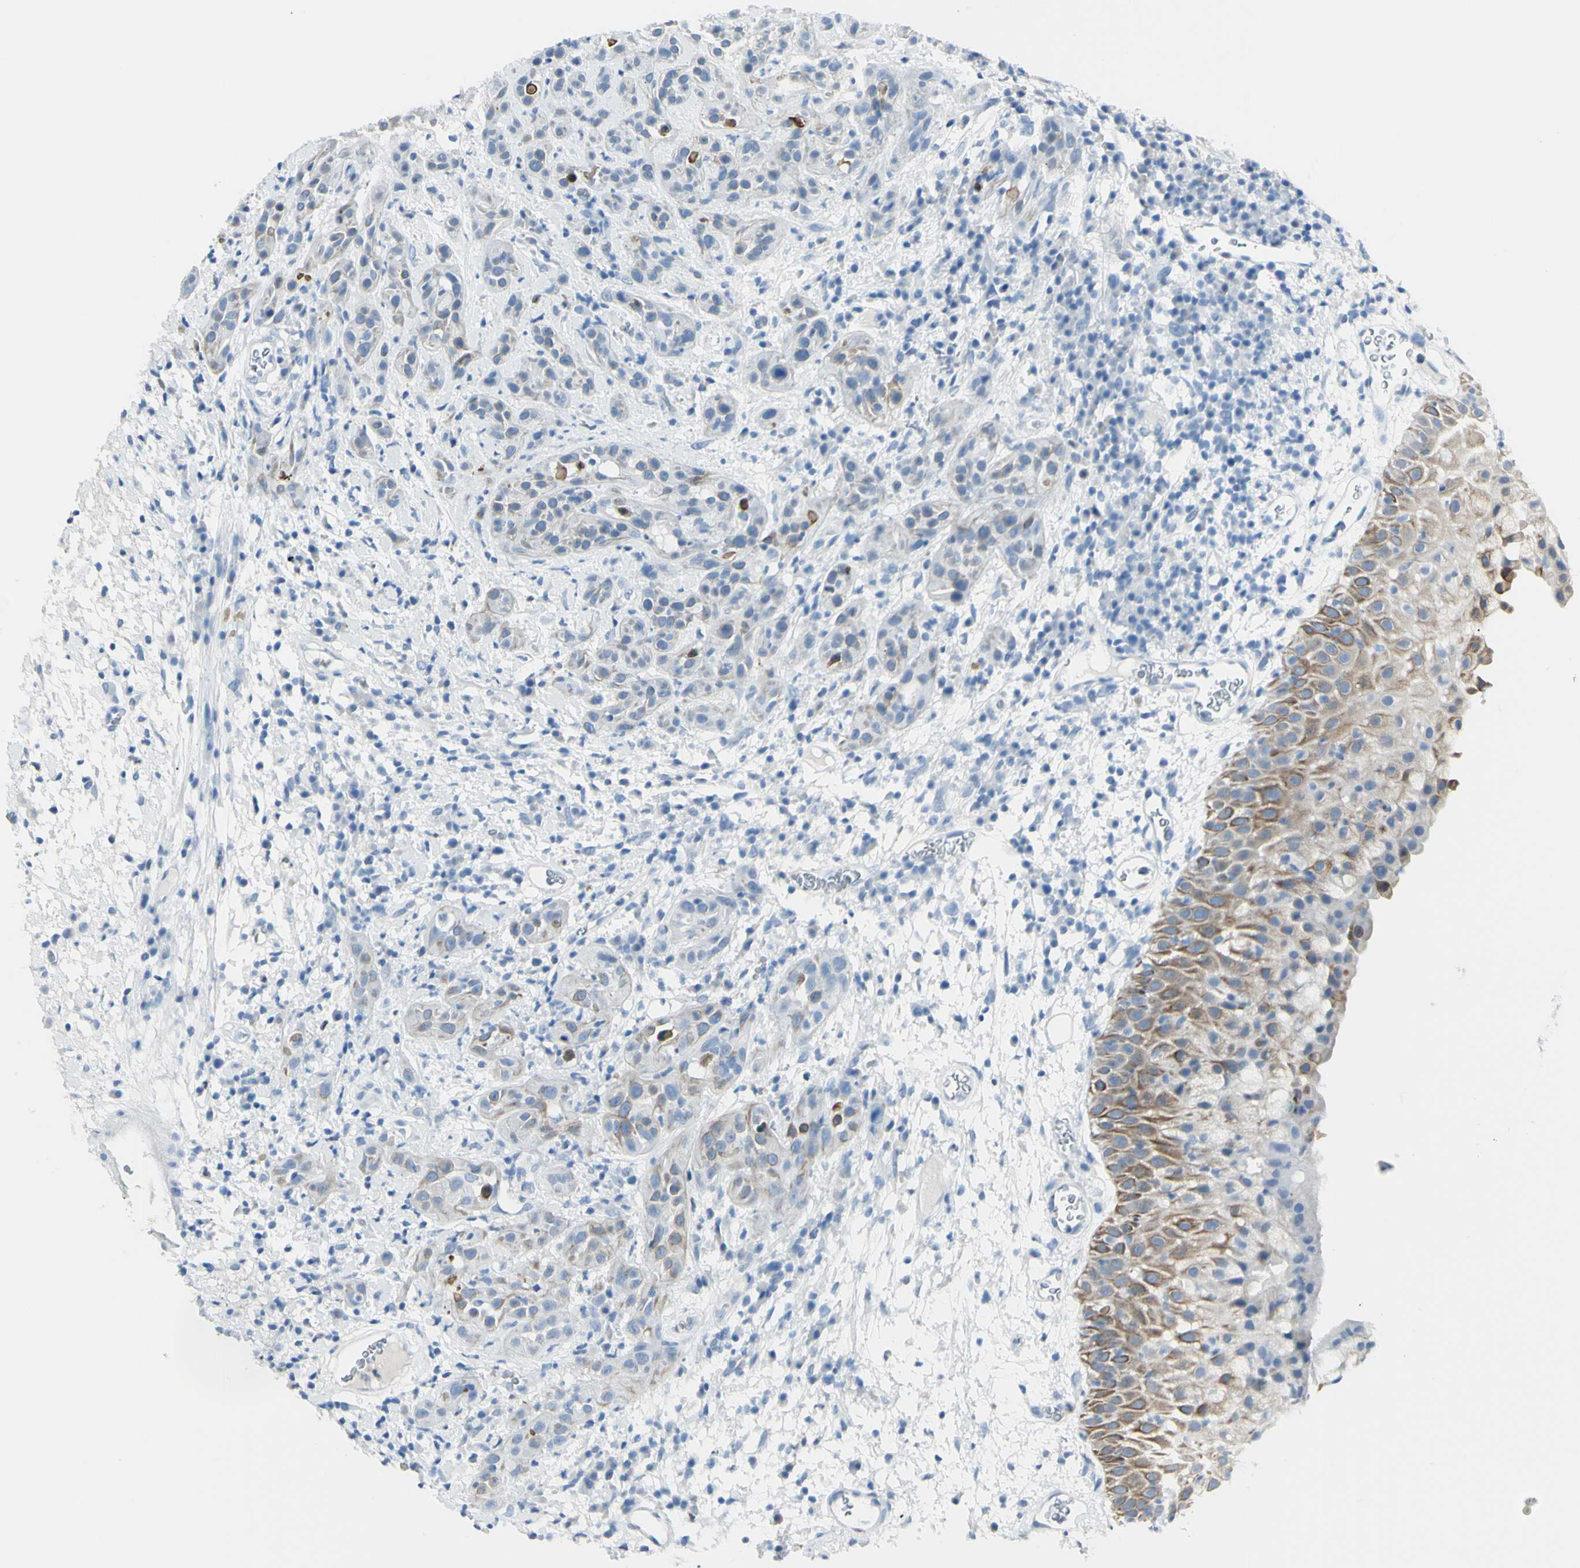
{"staining": {"intensity": "weak", "quantity": "<25%", "location": "cytoplasmic/membranous"}, "tissue": "head and neck cancer", "cell_type": "Tumor cells", "image_type": "cancer", "snomed": [{"axis": "morphology", "description": "Squamous cell carcinoma, NOS"}, {"axis": "topography", "description": "Head-Neck"}], "caption": "High power microscopy histopathology image of an IHC image of head and neck cancer, revealing no significant positivity in tumor cells.", "gene": "ZNF557", "patient": {"sex": "male", "age": 62}}